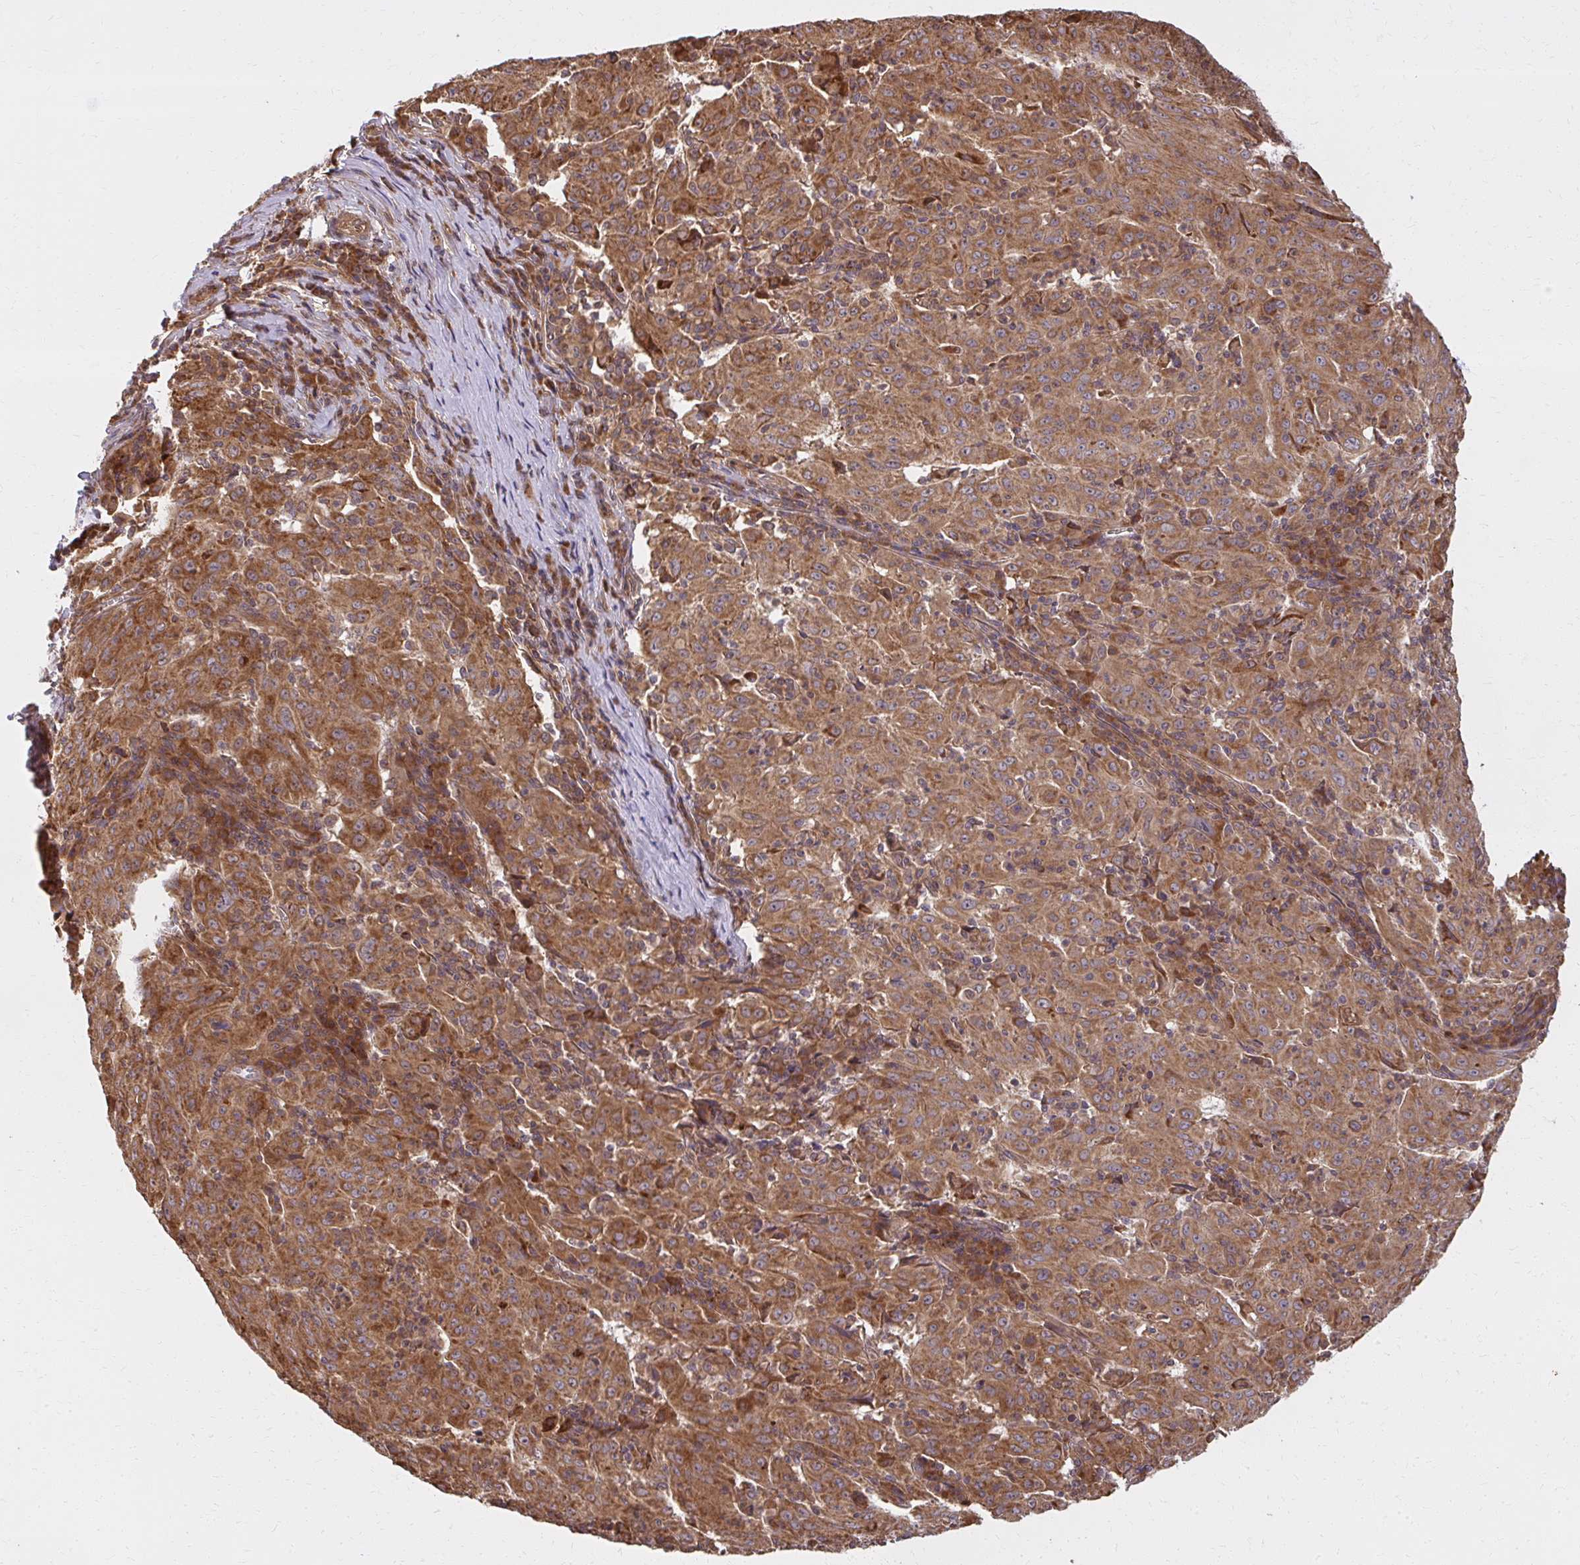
{"staining": {"intensity": "moderate", "quantity": ">75%", "location": "cytoplasmic/membranous"}, "tissue": "pancreatic cancer", "cell_type": "Tumor cells", "image_type": "cancer", "snomed": [{"axis": "morphology", "description": "Adenocarcinoma, NOS"}, {"axis": "topography", "description": "Pancreas"}], "caption": "There is medium levels of moderate cytoplasmic/membranous positivity in tumor cells of pancreatic cancer, as demonstrated by immunohistochemical staining (brown color).", "gene": "GNS", "patient": {"sex": "male", "age": 63}}